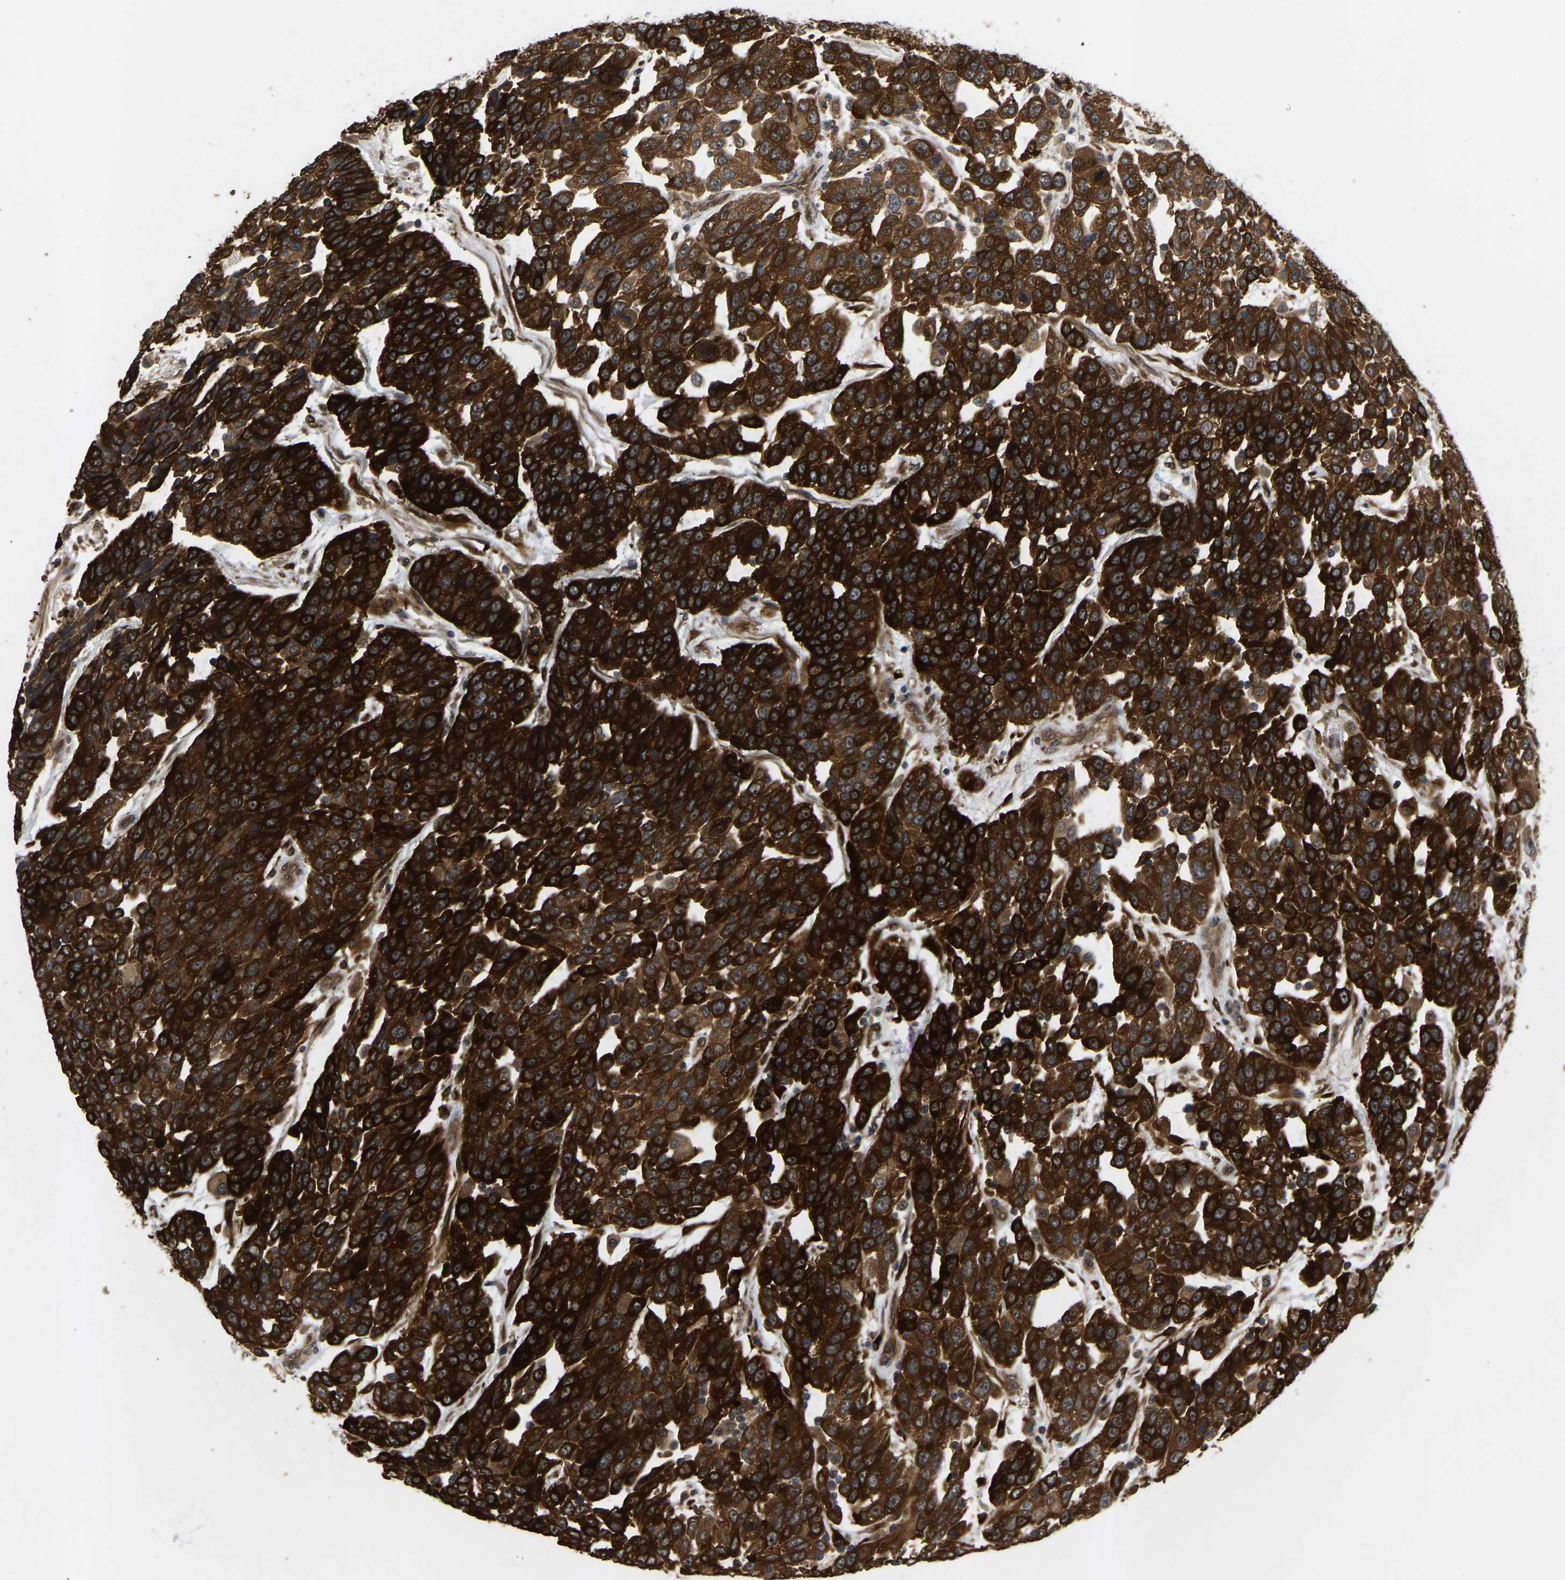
{"staining": {"intensity": "strong", "quantity": ">75%", "location": "cytoplasmic/membranous,nuclear"}, "tissue": "urothelial cancer", "cell_type": "Tumor cells", "image_type": "cancer", "snomed": [{"axis": "morphology", "description": "Urothelial carcinoma, High grade"}, {"axis": "topography", "description": "Urinary bladder"}], "caption": "An immunohistochemistry (IHC) photomicrograph of tumor tissue is shown. Protein staining in brown labels strong cytoplasmic/membranous and nuclear positivity in urothelial cancer within tumor cells. The staining was performed using DAB (3,3'-diaminobenzidine), with brown indicating positive protein expression. Nuclei are stained blue with hematoxylin.", "gene": "LIMK2", "patient": {"sex": "female", "age": 80}}